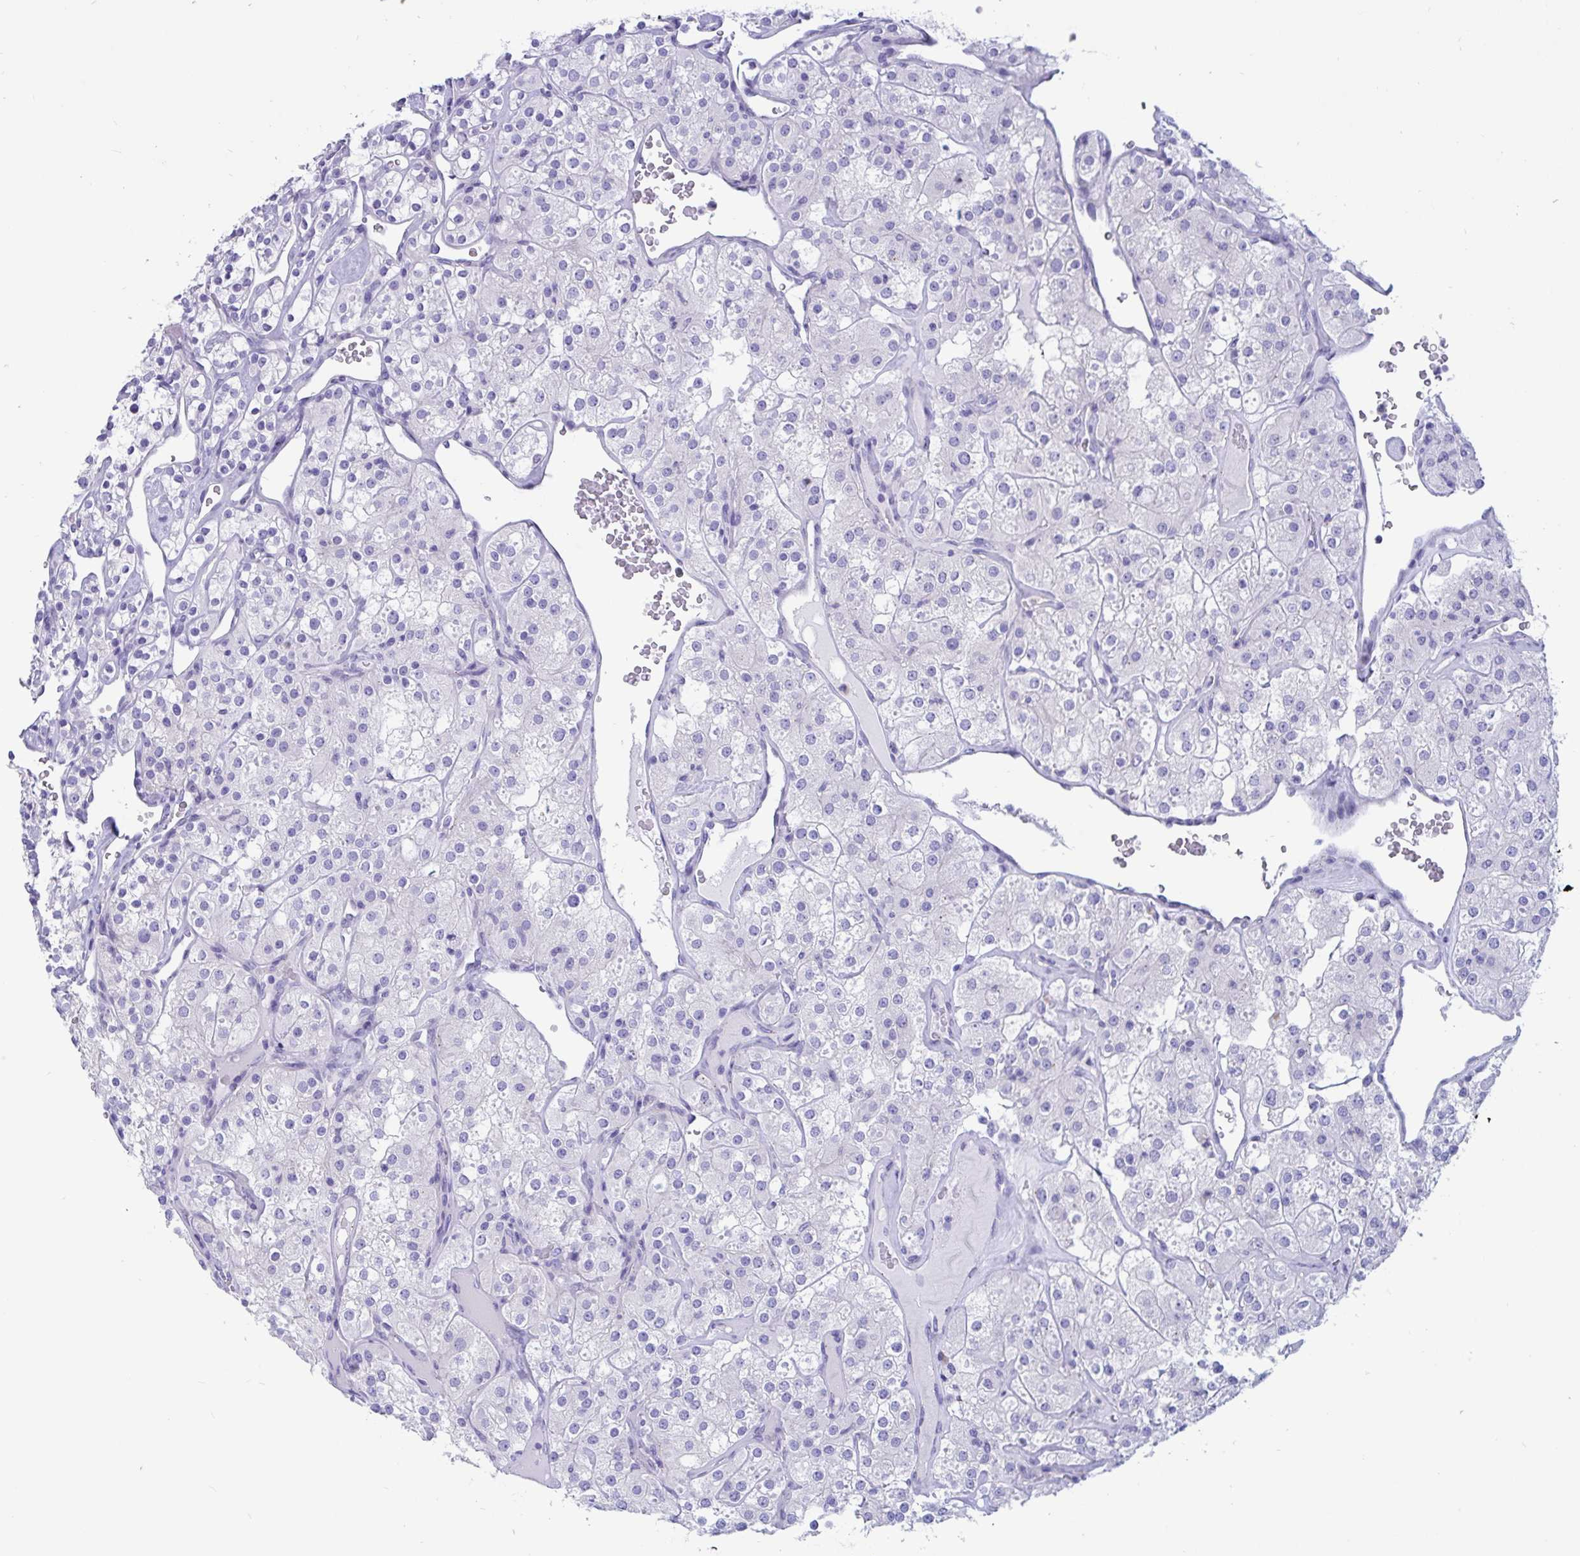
{"staining": {"intensity": "negative", "quantity": "none", "location": "none"}, "tissue": "renal cancer", "cell_type": "Tumor cells", "image_type": "cancer", "snomed": [{"axis": "morphology", "description": "Adenocarcinoma, NOS"}, {"axis": "topography", "description": "Kidney"}], "caption": "This is an IHC micrograph of human adenocarcinoma (renal). There is no positivity in tumor cells.", "gene": "RNASE3", "patient": {"sex": "male", "age": 77}}